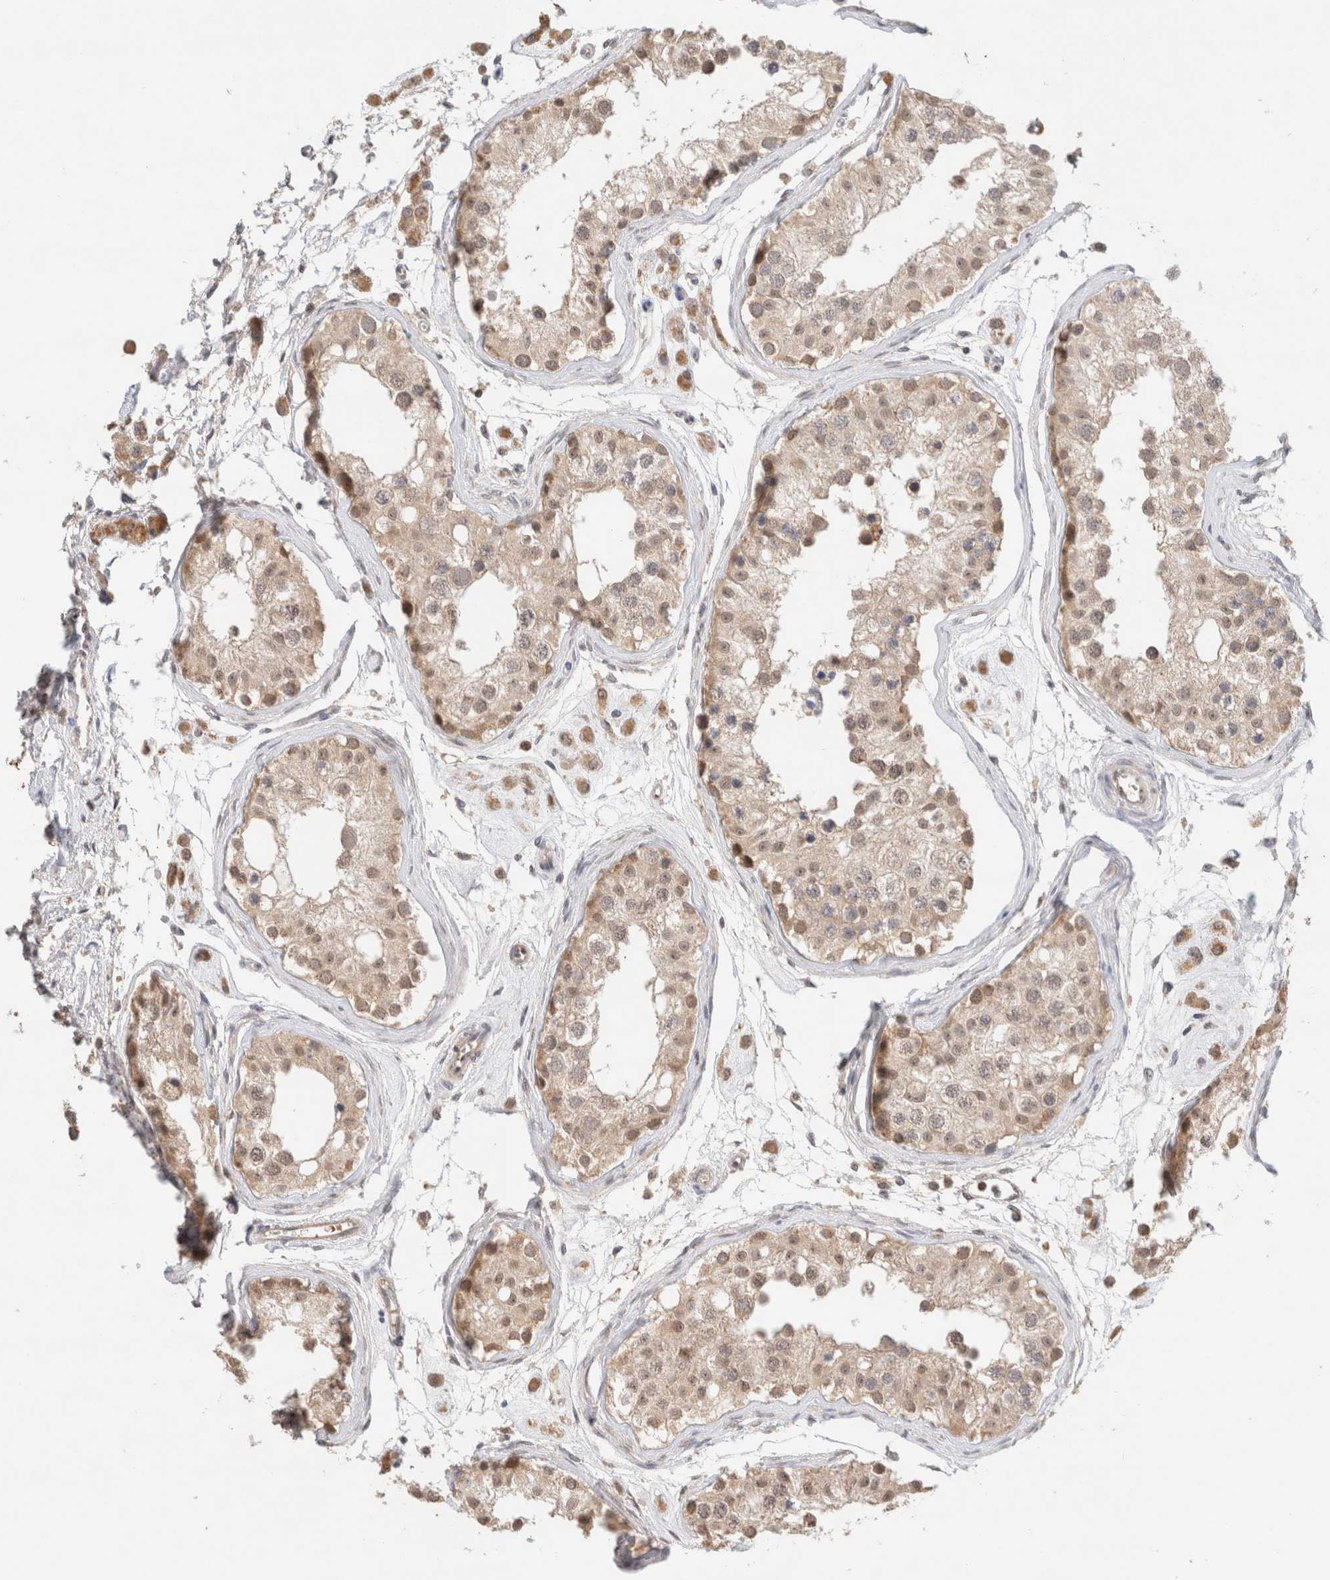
{"staining": {"intensity": "weak", "quantity": ">75%", "location": "cytoplasmic/membranous"}, "tissue": "testis", "cell_type": "Cells in seminiferous ducts", "image_type": "normal", "snomed": [{"axis": "morphology", "description": "Normal tissue, NOS"}, {"axis": "morphology", "description": "Adenocarcinoma, metastatic, NOS"}, {"axis": "topography", "description": "Testis"}], "caption": "Immunohistochemistry of benign human testis demonstrates low levels of weak cytoplasmic/membranous staining in approximately >75% of cells in seminiferous ducts.", "gene": "CA13", "patient": {"sex": "male", "age": 26}}